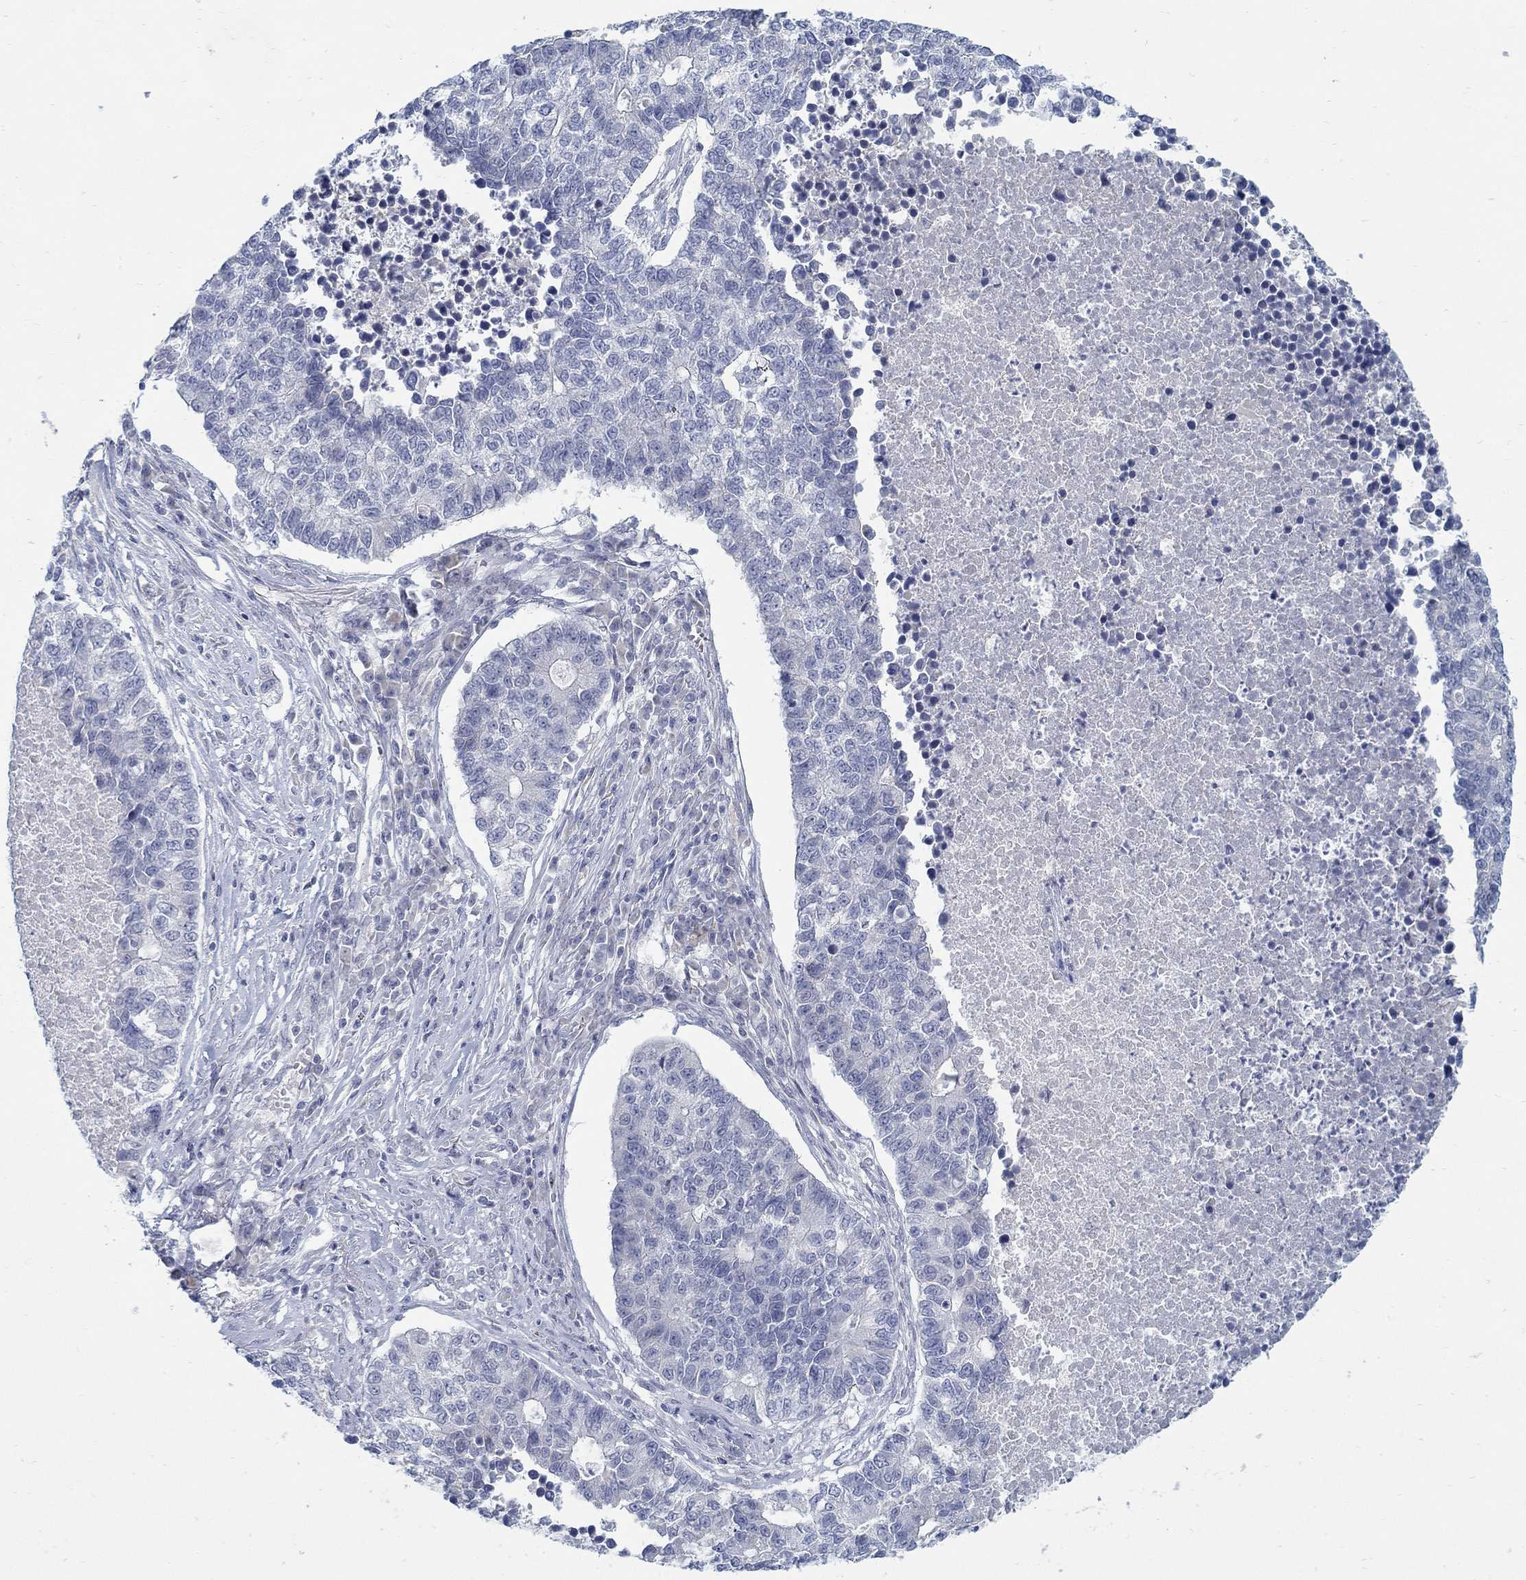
{"staining": {"intensity": "negative", "quantity": "none", "location": "none"}, "tissue": "lung cancer", "cell_type": "Tumor cells", "image_type": "cancer", "snomed": [{"axis": "morphology", "description": "Adenocarcinoma, NOS"}, {"axis": "topography", "description": "Lung"}], "caption": "High magnification brightfield microscopy of lung adenocarcinoma stained with DAB (brown) and counterstained with hematoxylin (blue): tumor cells show no significant staining. The staining is performed using DAB (3,3'-diaminobenzidine) brown chromogen with nuclei counter-stained in using hematoxylin.", "gene": "ANO7", "patient": {"sex": "male", "age": 57}}